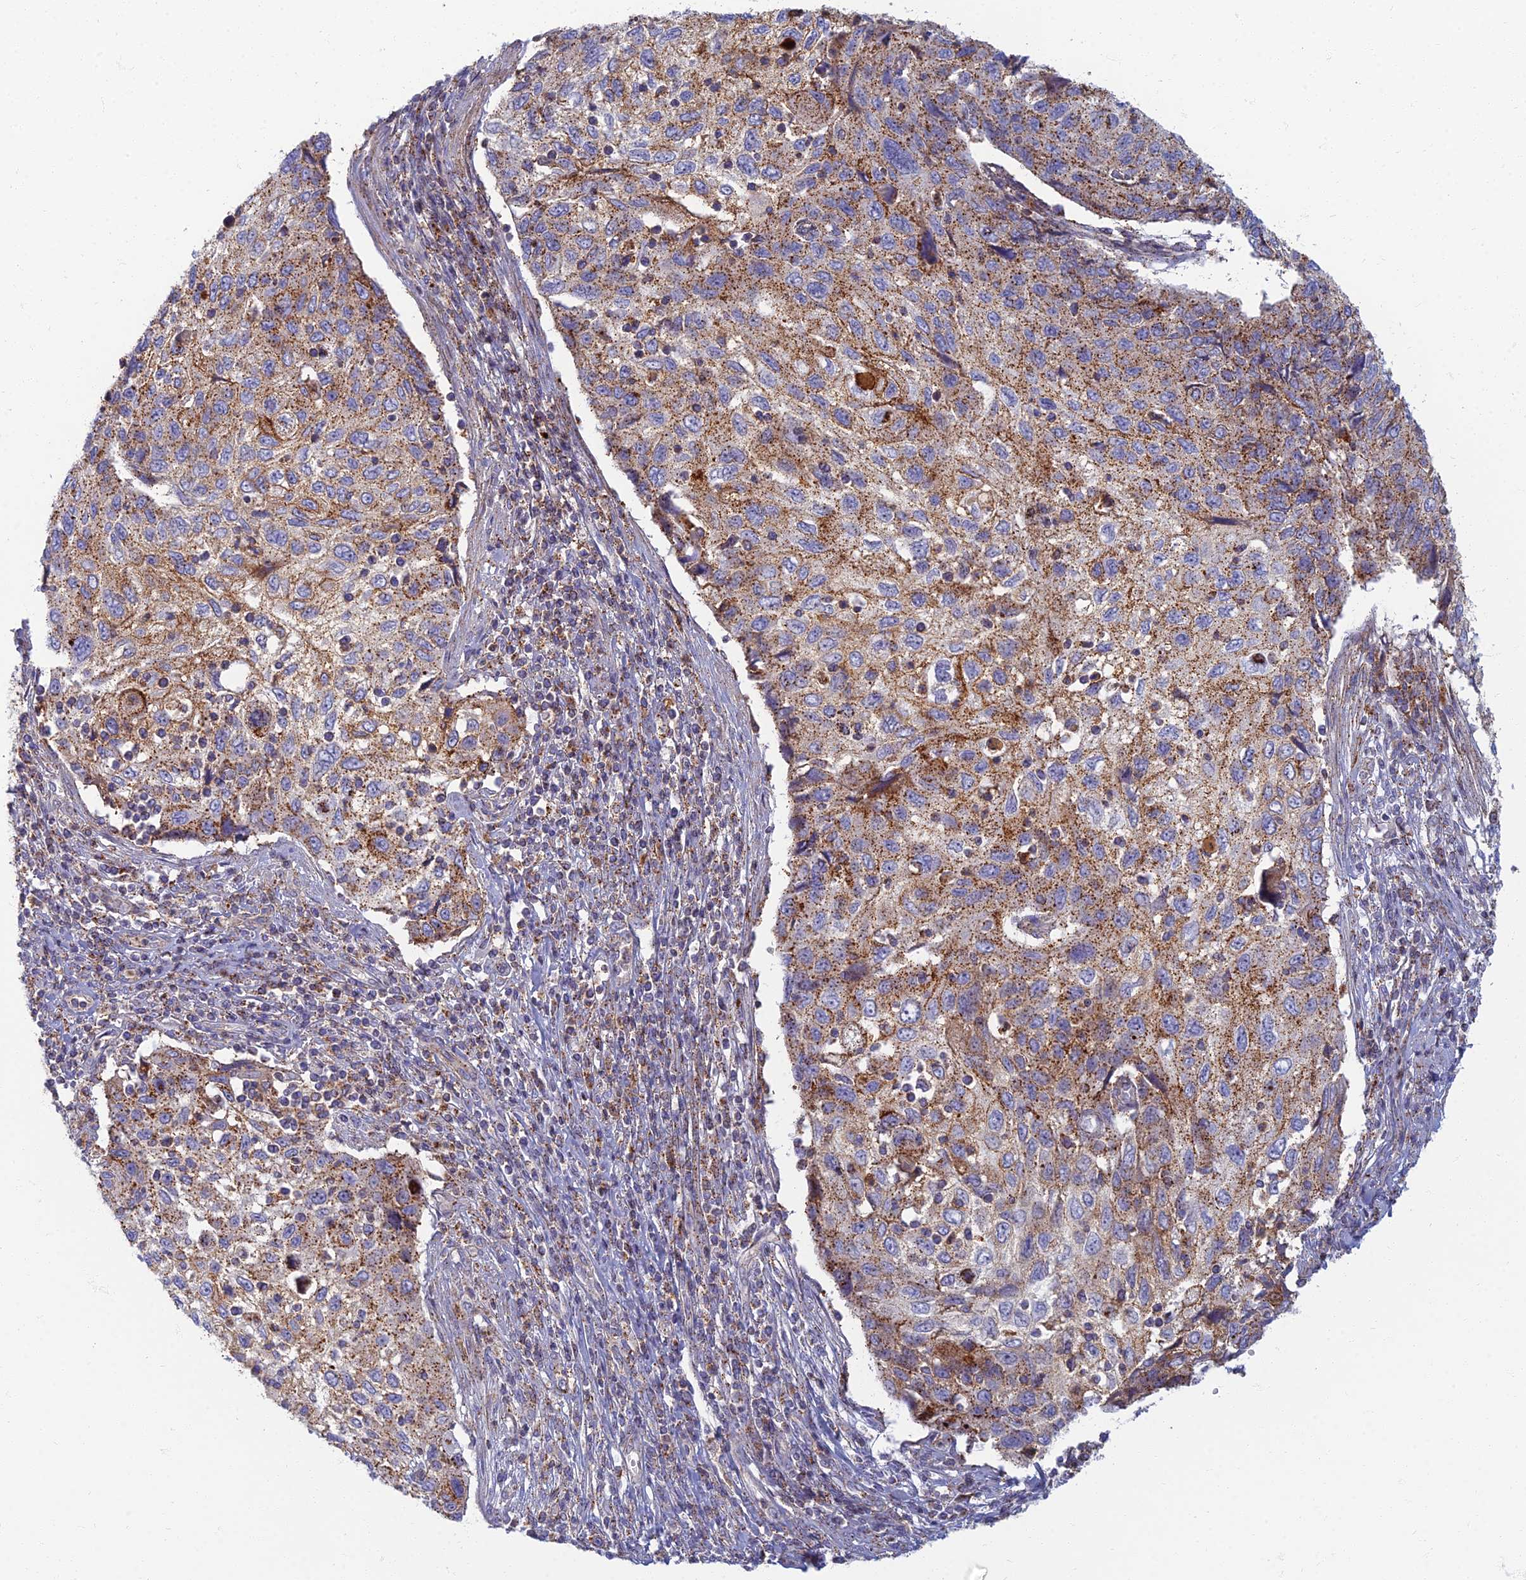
{"staining": {"intensity": "moderate", "quantity": ">75%", "location": "cytoplasmic/membranous"}, "tissue": "cervical cancer", "cell_type": "Tumor cells", "image_type": "cancer", "snomed": [{"axis": "morphology", "description": "Squamous cell carcinoma, NOS"}, {"axis": "topography", "description": "Cervix"}], "caption": "High-magnification brightfield microscopy of cervical cancer (squamous cell carcinoma) stained with DAB (3,3'-diaminobenzidine) (brown) and counterstained with hematoxylin (blue). tumor cells exhibit moderate cytoplasmic/membranous staining is seen in approximately>75% of cells. (brown staining indicates protein expression, while blue staining denotes nuclei).", "gene": "CHMP4B", "patient": {"sex": "female", "age": 70}}